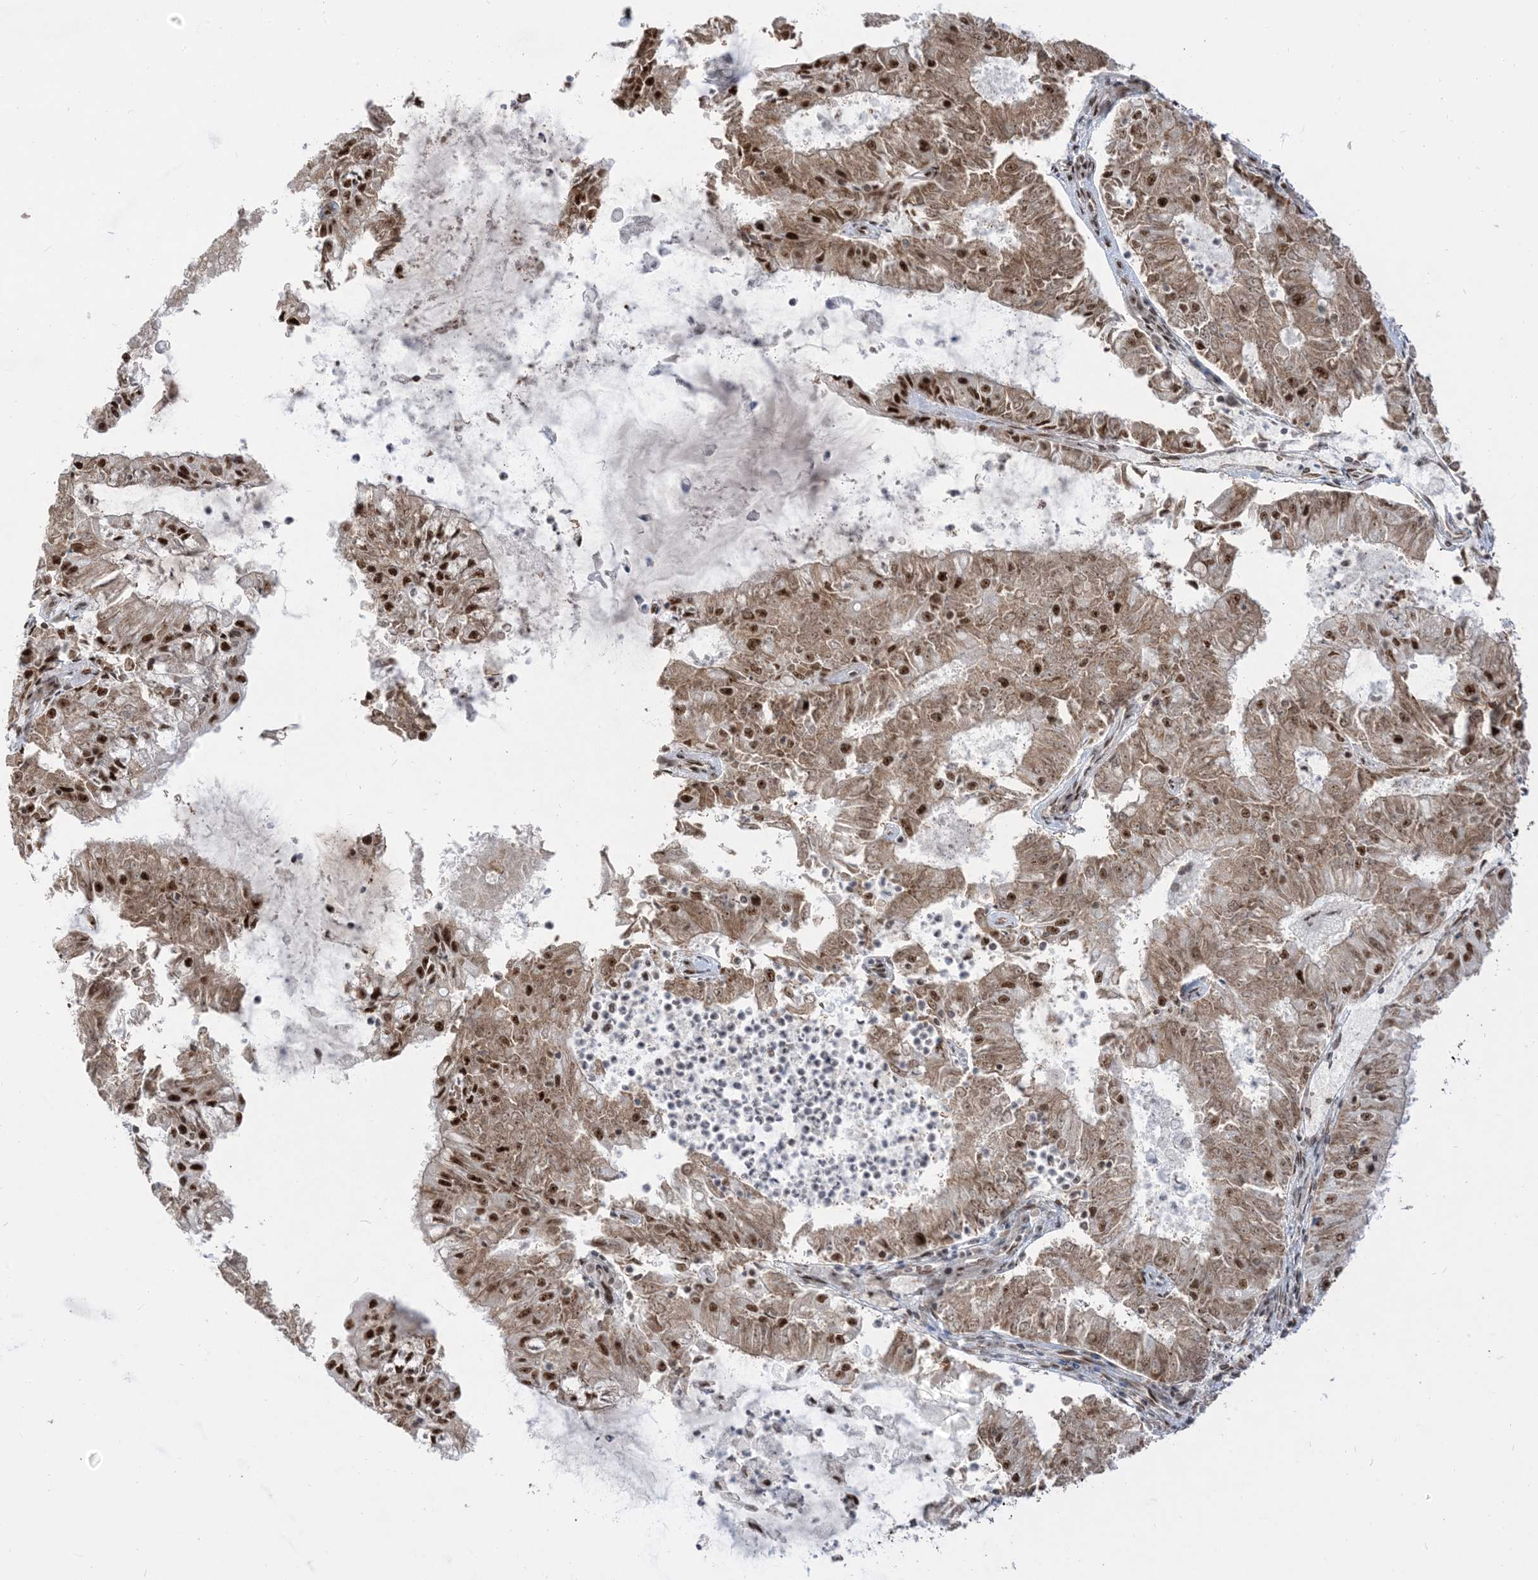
{"staining": {"intensity": "moderate", "quantity": ">75%", "location": "cytoplasmic/membranous,nuclear"}, "tissue": "endometrial cancer", "cell_type": "Tumor cells", "image_type": "cancer", "snomed": [{"axis": "morphology", "description": "Adenocarcinoma, NOS"}, {"axis": "topography", "description": "Endometrium"}], "caption": "This is an image of immunohistochemistry staining of endometrial cancer (adenocarcinoma), which shows moderate positivity in the cytoplasmic/membranous and nuclear of tumor cells.", "gene": "ARGLU1", "patient": {"sex": "female", "age": 57}}